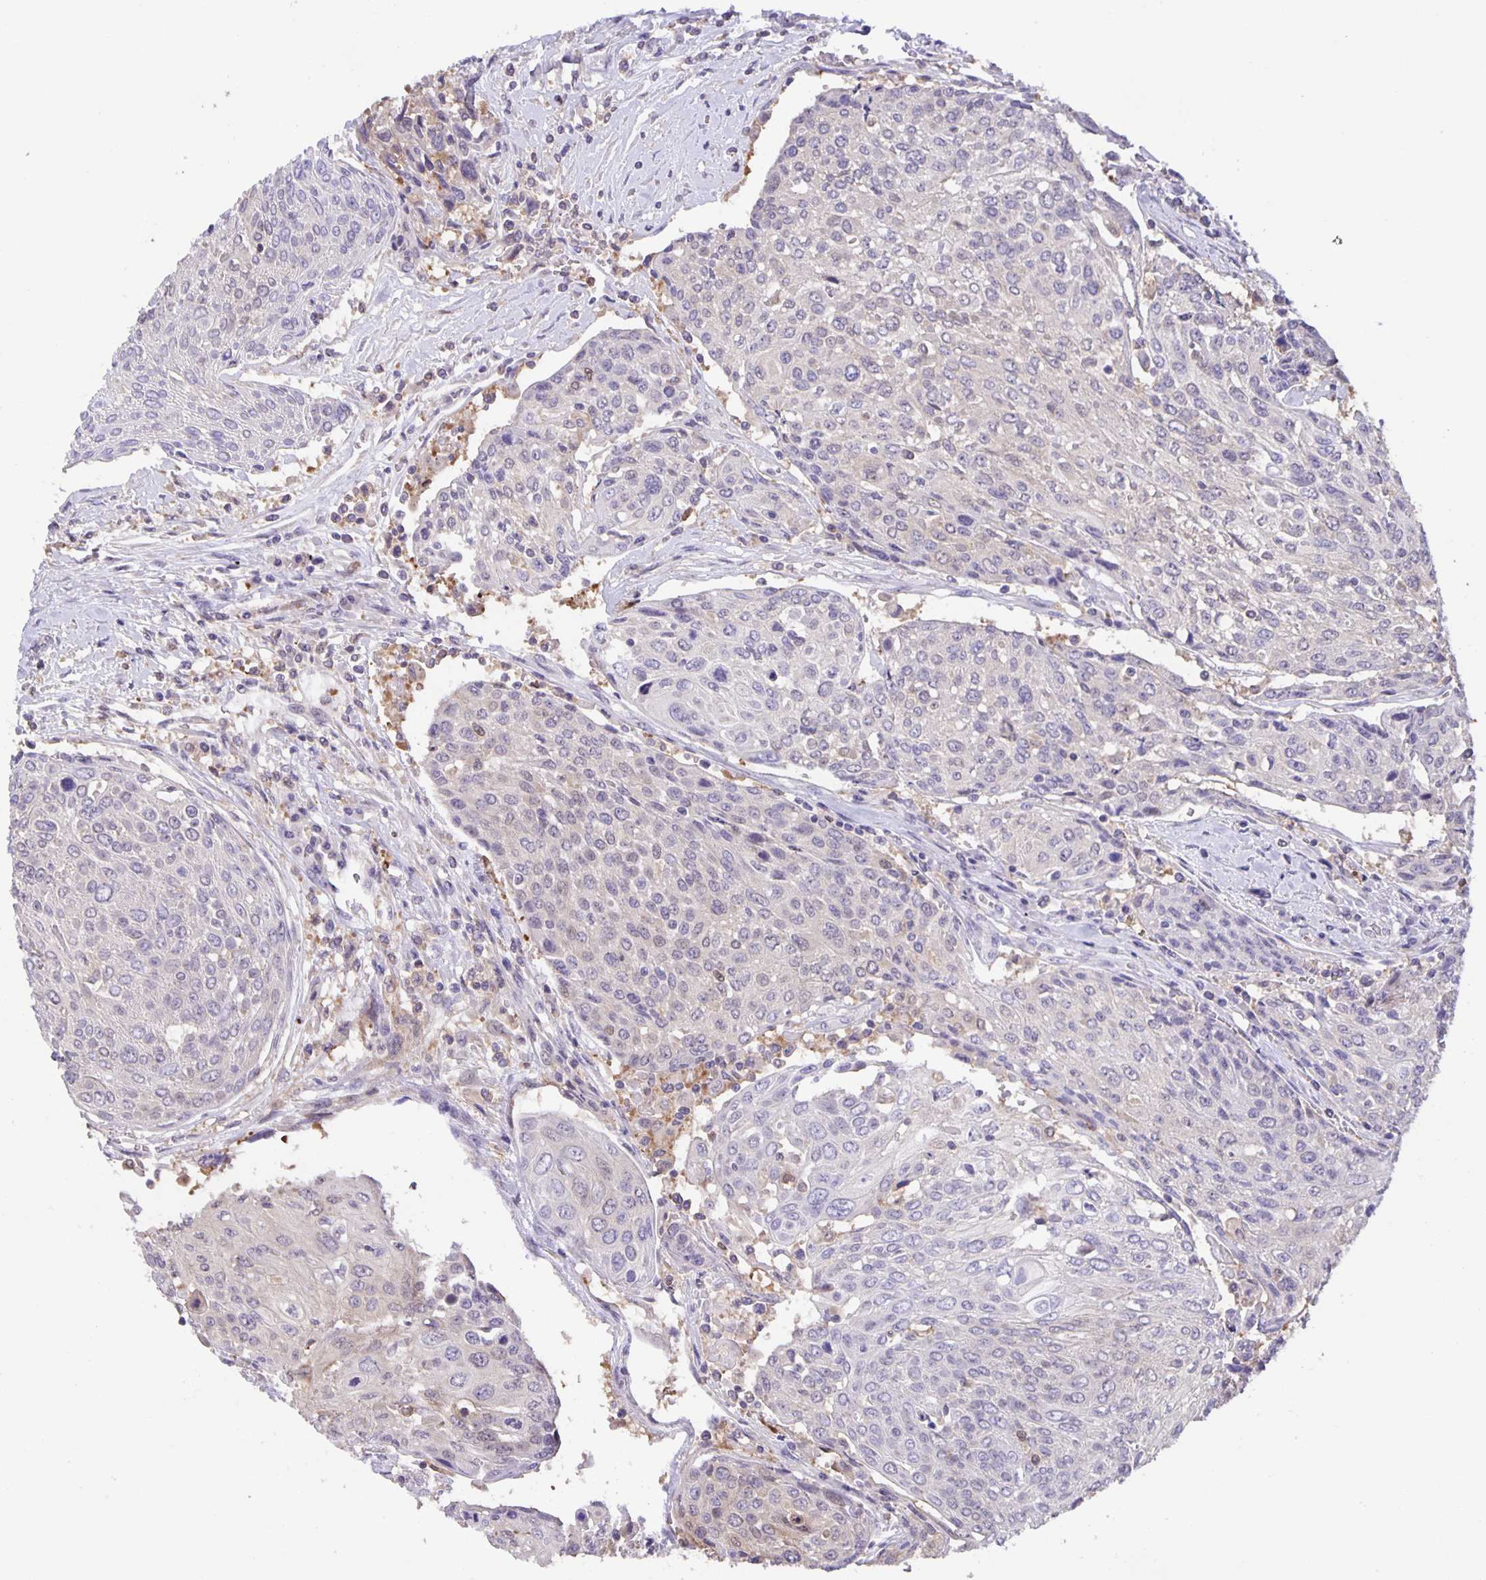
{"staining": {"intensity": "negative", "quantity": "none", "location": "none"}, "tissue": "urothelial cancer", "cell_type": "Tumor cells", "image_type": "cancer", "snomed": [{"axis": "morphology", "description": "Urothelial carcinoma, High grade"}, {"axis": "topography", "description": "Urinary bladder"}], "caption": "This micrograph is of high-grade urothelial carcinoma stained with immunohistochemistry to label a protein in brown with the nuclei are counter-stained blue. There is no staining in tumor cells.", "gene": "MARCHF6", "patient": {"sex": "female", "age": 70}}